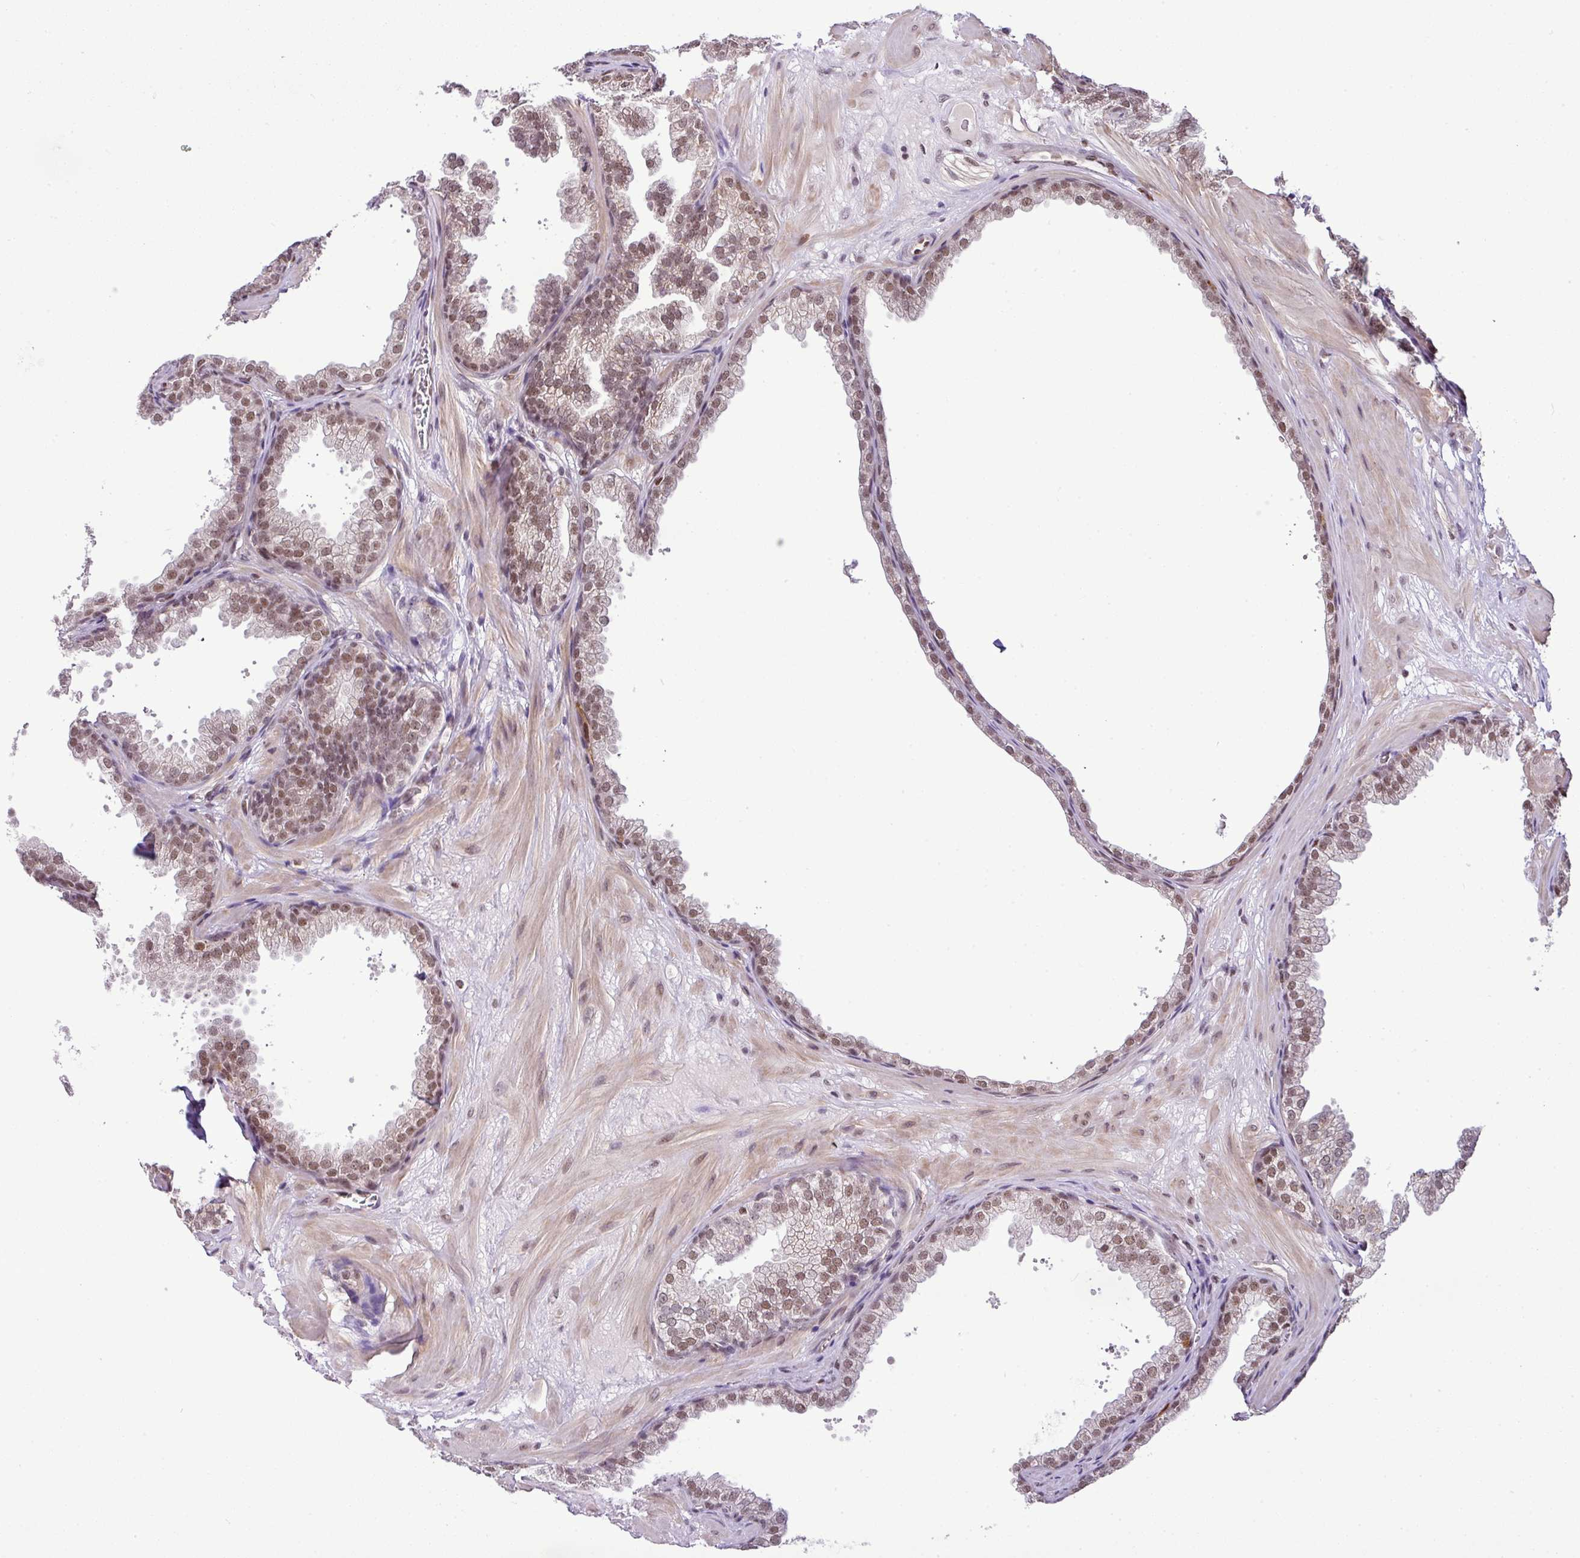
{"staining": {"intensity": "moderate", "quantity": ">75%", "location": "nuclear"}, "tissue": "prostate", "cell_type": "Glandular cells", "image_type": "normal", "snomed": [{"axis": "morphology", "description": "Normal tissue, NOS"}, {"axis": "topography", "description": "Prostate"}], "caption": "Immunohistochemistry (IHC) histopathology image of benign prostate: human prostate stained using IHC displays medium levels of moderate protein expression localized specifically in the nuclear of glandular cells, appearing as a nuclear brown color.", "gene": "PGAP4", "patient": {"sex": "male", "age": 37}}